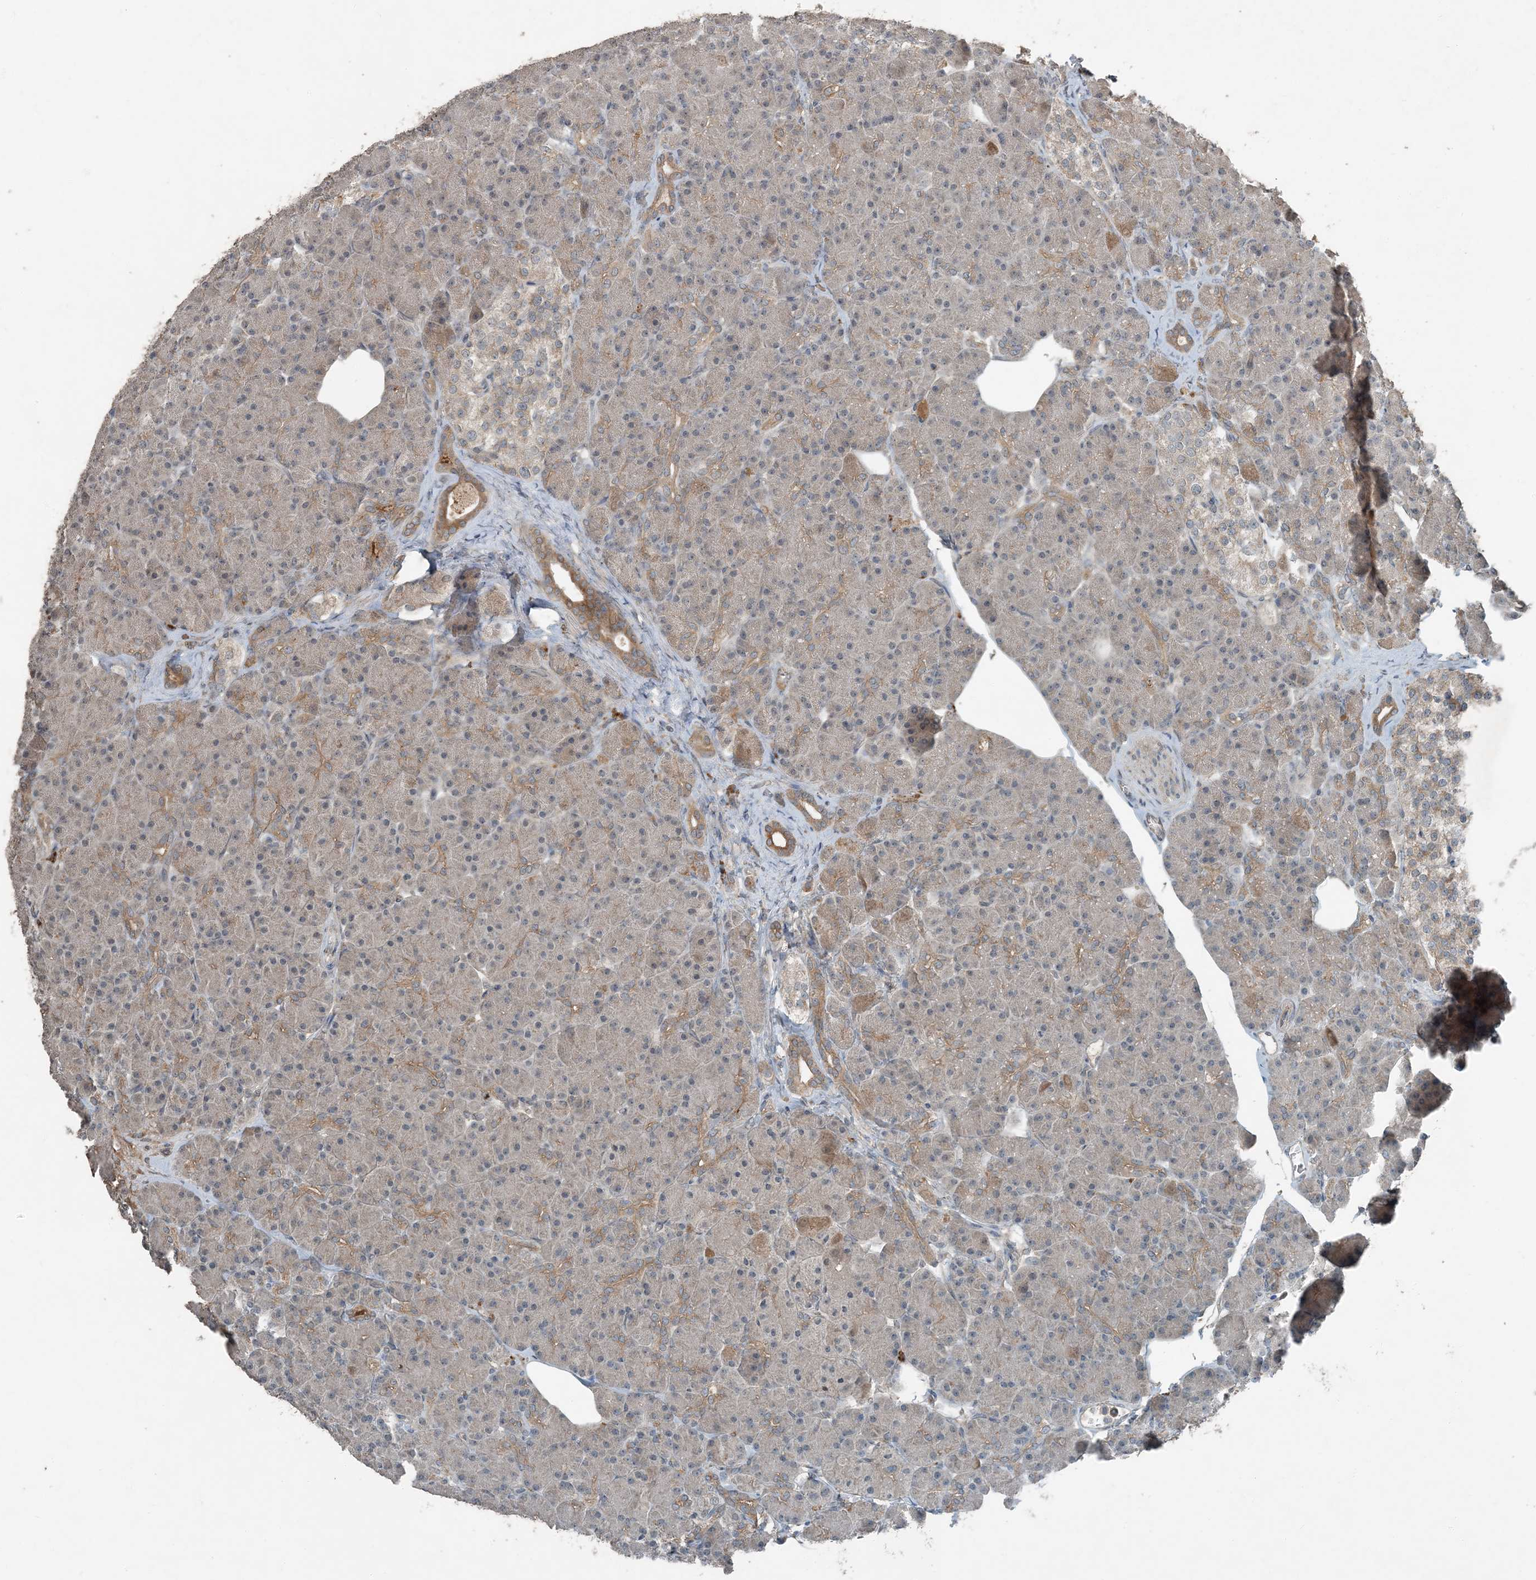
{"staining": {"intensity": "moderate", "quantity": "25%-75%", "location": "cytoplasmic/membranous"}, "tissue": "pancreas", "cell_type": "Exocrine glandular cells", "image_type": "normal", "snomed": [{"axis": "morphology", "description": "Normal tissue, NOS"}, {"axis": "topography", "description": "Pancreas"}], "caption": "A histopathology image of pancreas stained for a protein exhibits moderate cytoplasmic/membranous brown staining in exocrine glandular cells.", "gene": "MDN1", "patient": {"sex": "female", "age": 43}}